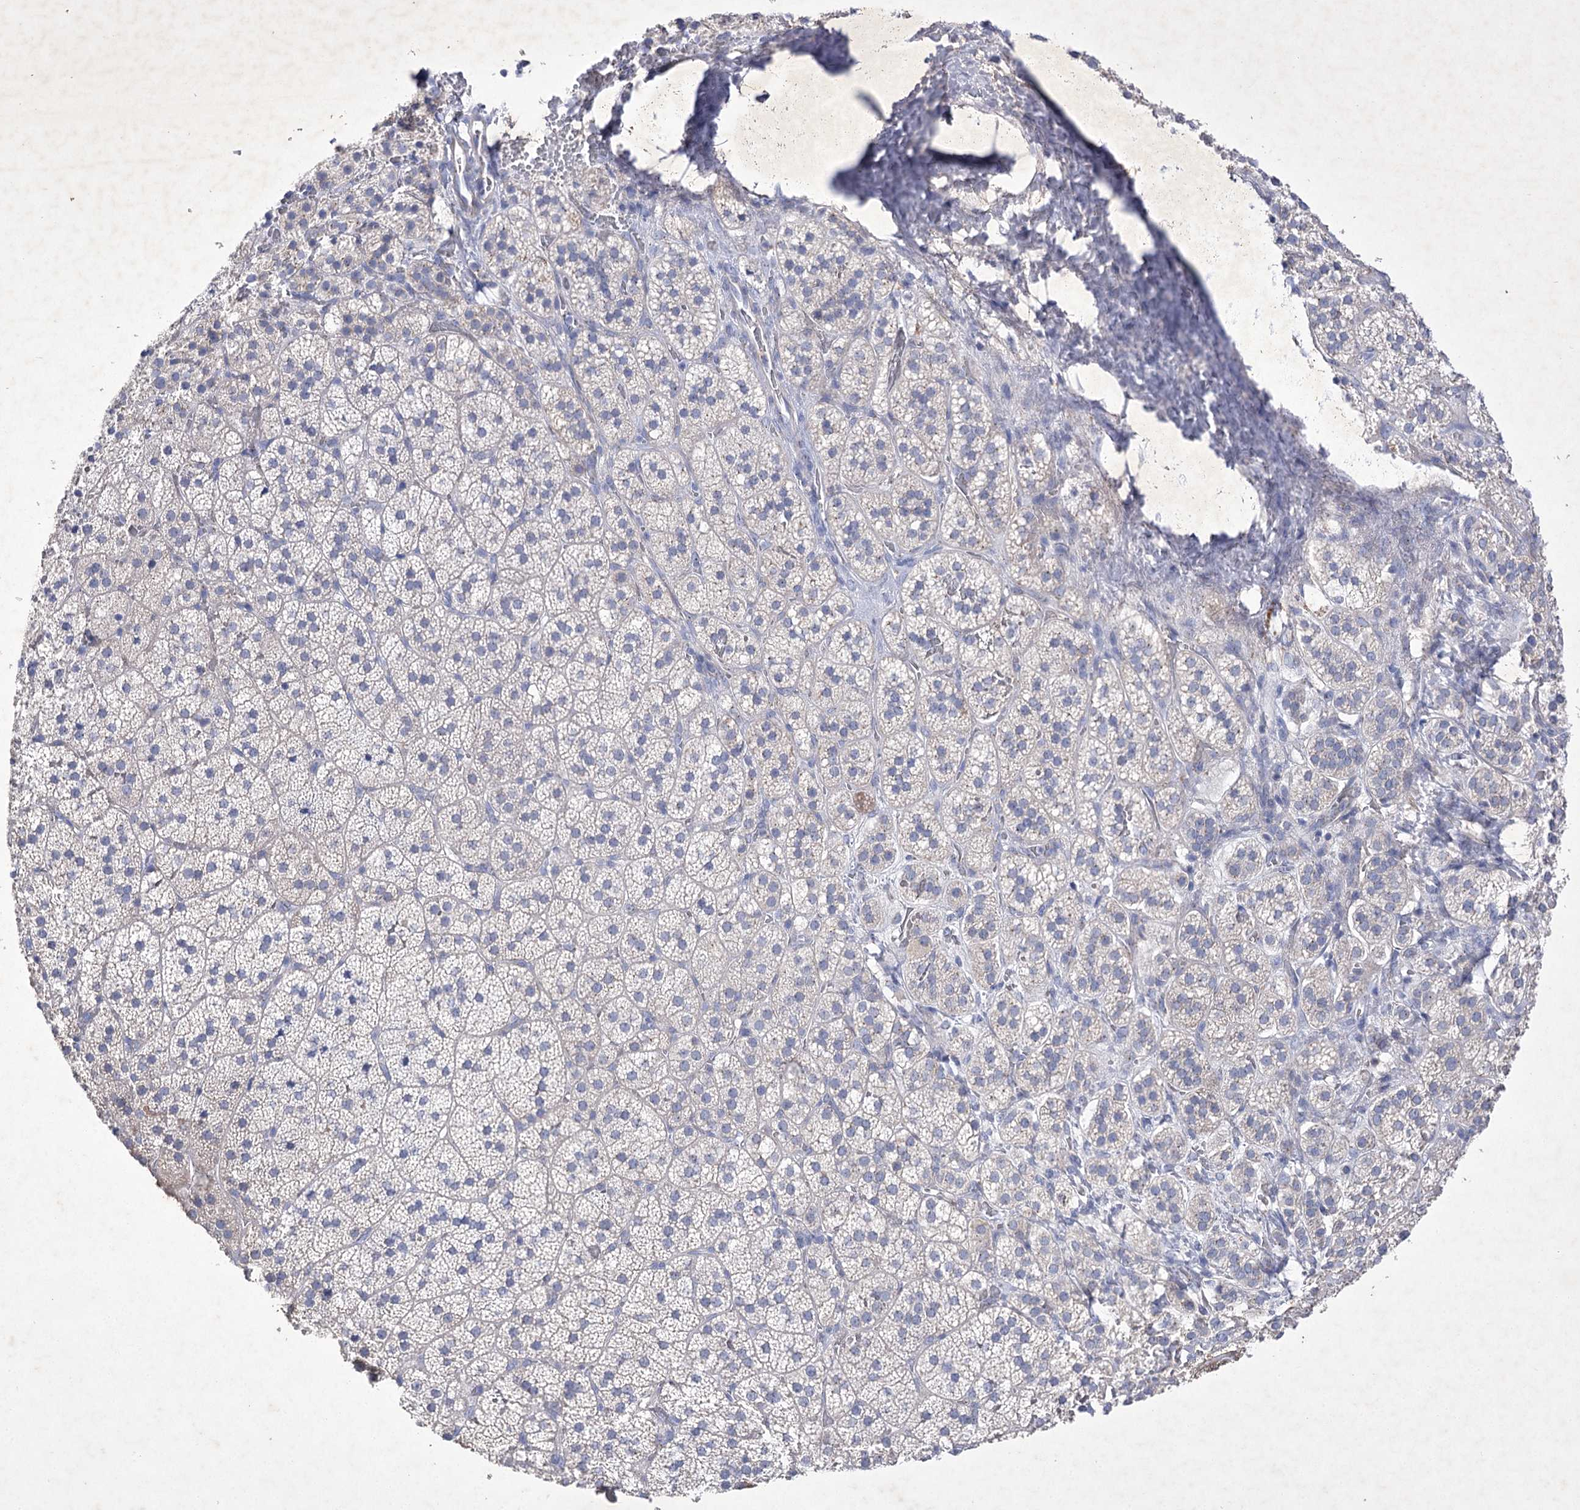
{"staining": {"intensity": "negative", "quantity": "none", "location": "none"}, "tissue": "adrenal gland", "cell_type": "Glandular cells", "image_type": "normal", "snomed": [{"axis": "morphology", "description": "Normal tissue, NOS"}, {"axis": "topography", "description": "Adrenal gland"}], "caption": "Human adrenal gland stained for a protein using immunohistochemistry demonstrates no expression in glandular cells.", "gene": "COX15", "patient": {"sex": "female", "age": 44}}